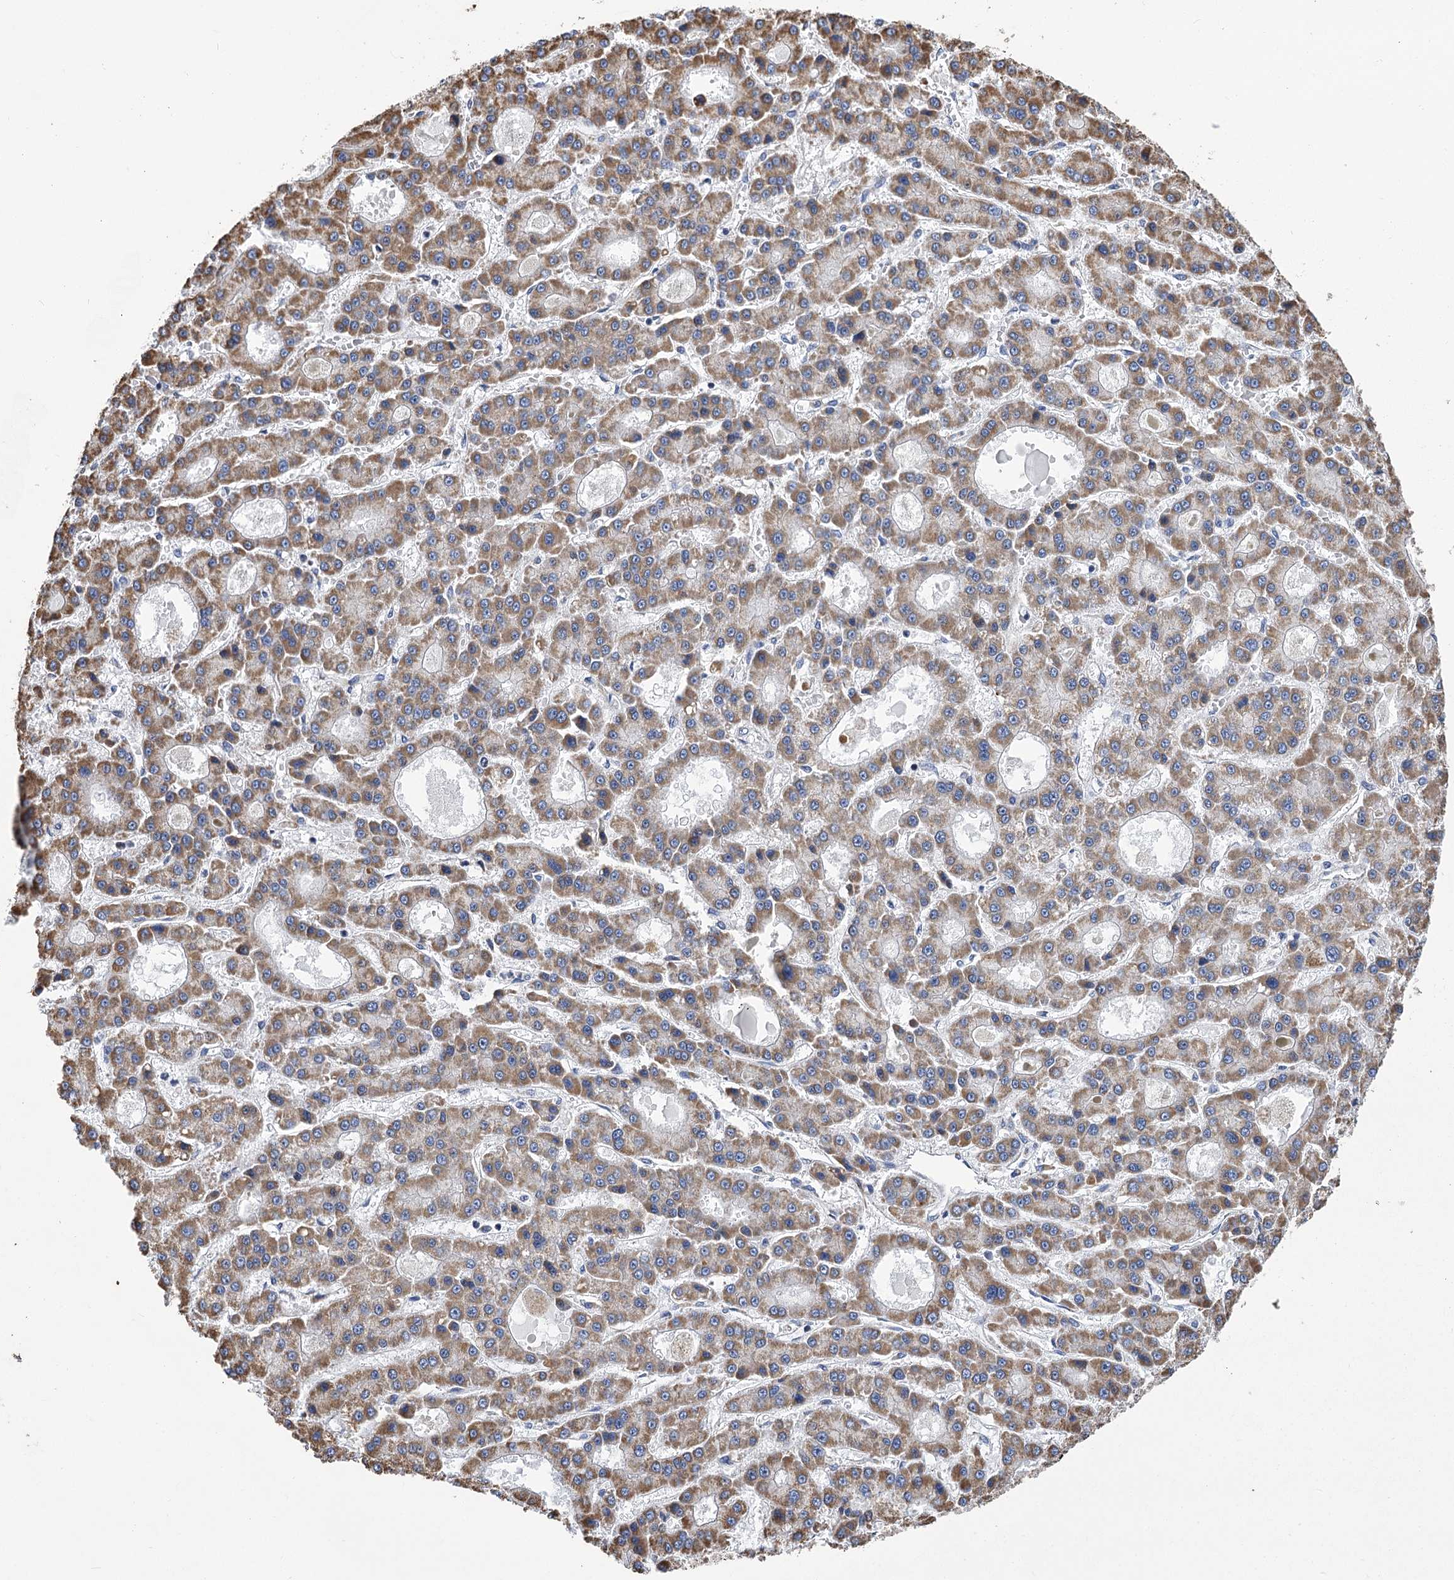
{"staining": {"intensity": "moderate", "quantity": ">75%", "location": "cytoplasmic/membranous"}, "tissue": "liver cancer", "cell_type": "Tumor cells", "image_type": "cancer", "snomed": [{"axis": "morphology", "description": "Carcinoma, Hepatocellular, NOS"}, {"axis": "topography", "description": "Liver"}], "caption": "Protein expression analysis of human liver hepatocellular carcinoma reveals moderate cytoplasmic/membranous staining in approximately >75% of tumor cells.", "gene": "CCDC73", "patient": {"sex": "male", "age": 70}}